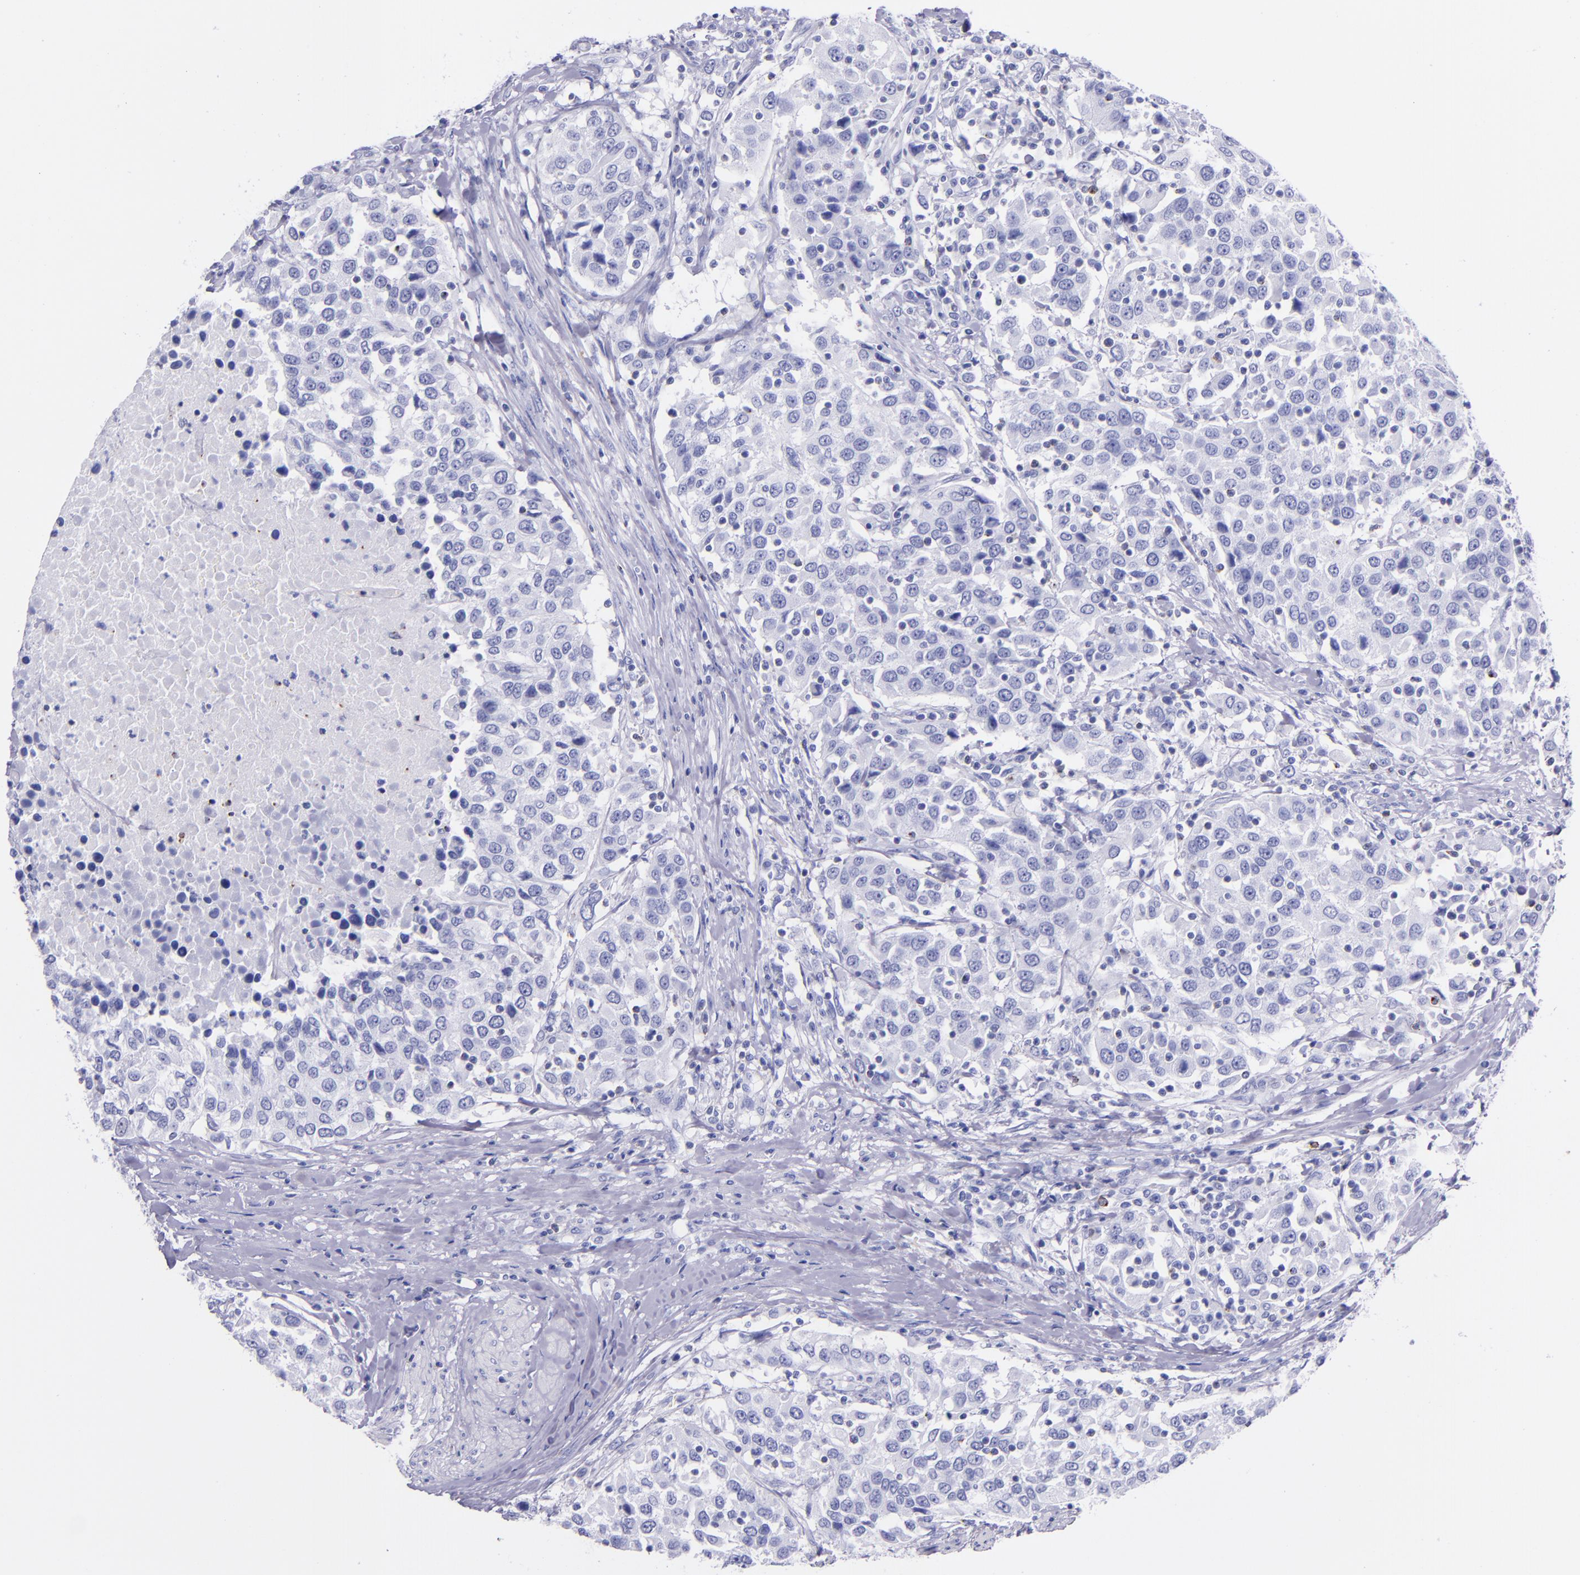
{"staining": {"intensity": "negative", "quantity": "none", "location": "none"}, "tissue": "urothelial cancer", "cell_type": "Tumor cells", "image_type": "cancer", "snomed": [{"axis": "morphology", "description": "Urothelial carcinoma, High grade"}, {"axis": "topography", "description": "Urinary bladder"}], "caption": "Immunohistochemistry (IHC) of urothelial cancer reveals no positivity in tumor cells.", "gene": "LAG3", "patient": {"sex": "female", "age": 80}}